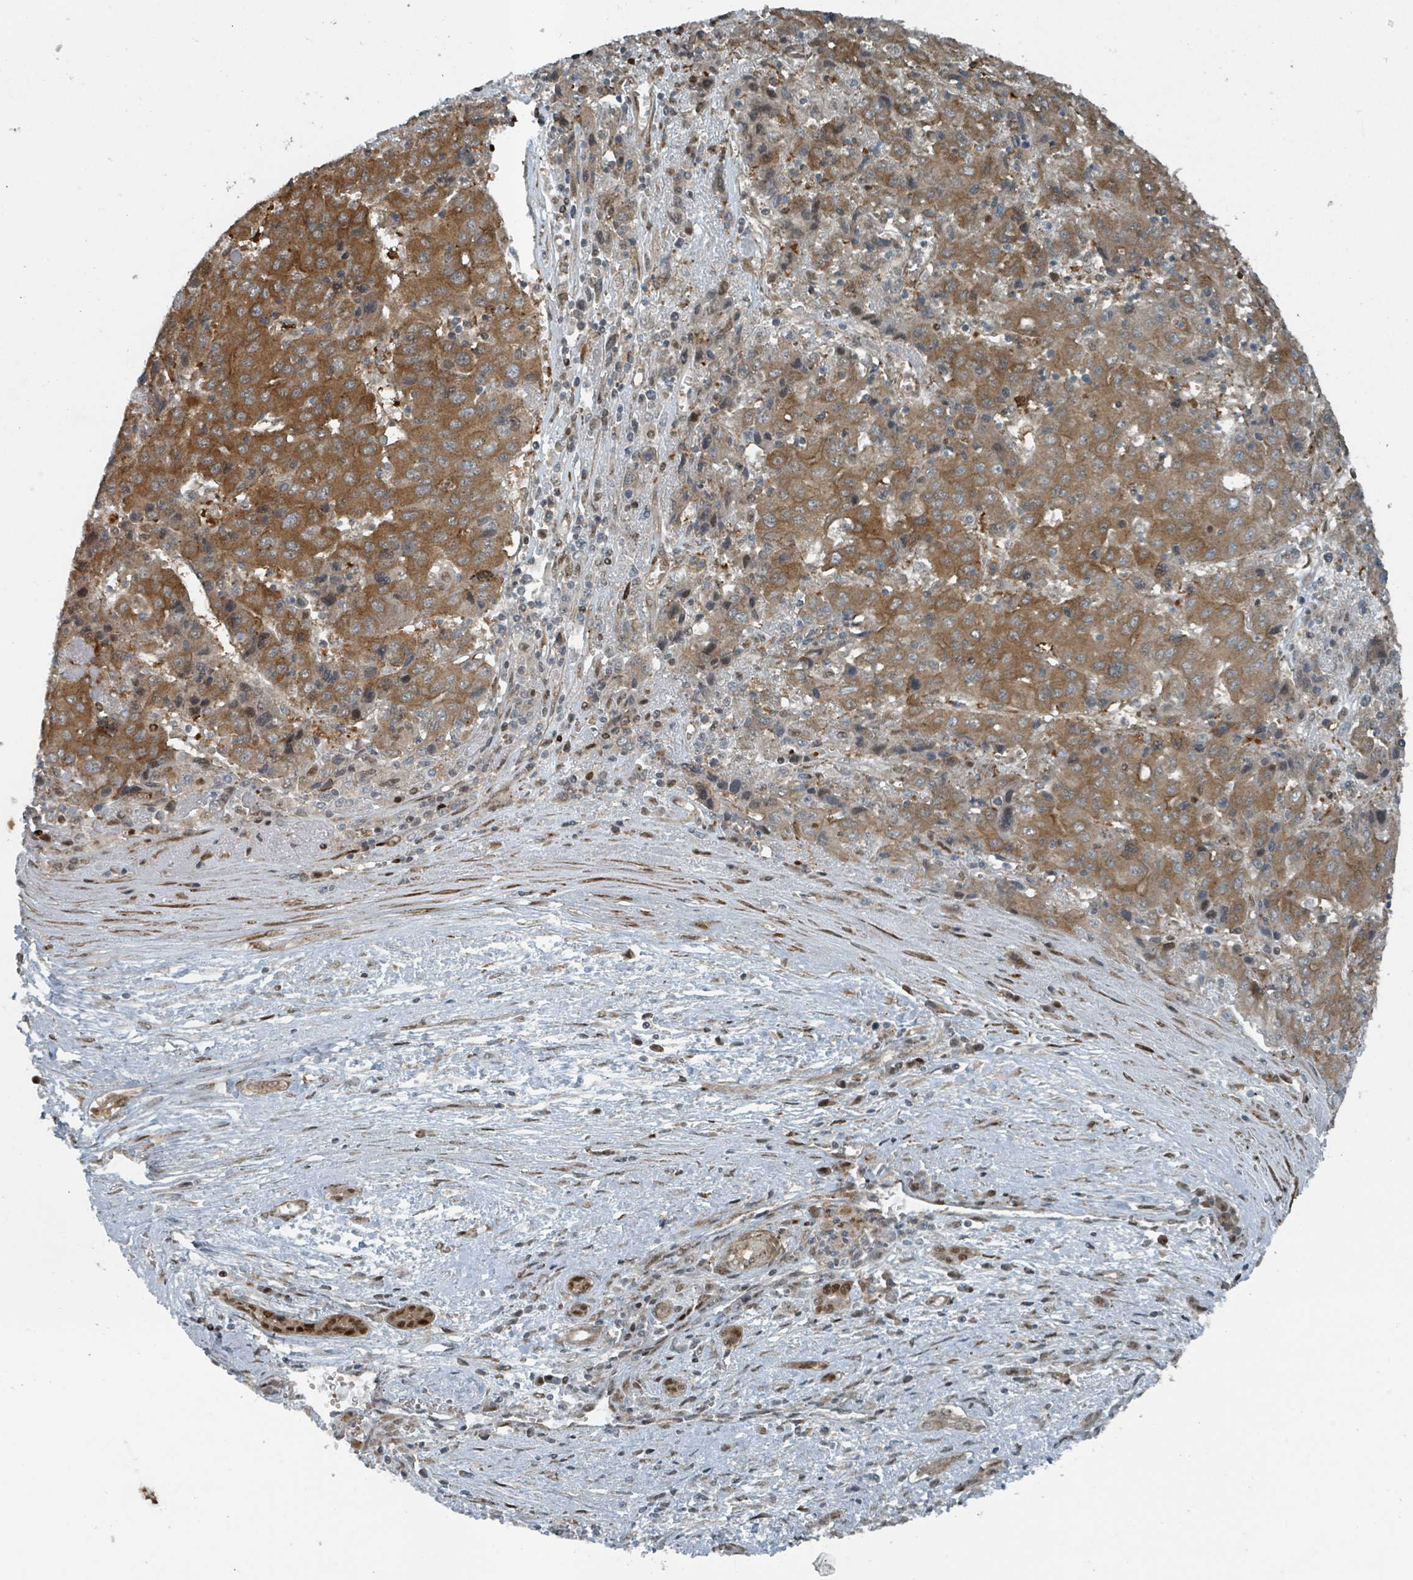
{"staining": {"intensity": "moderate", "quantity": ">75%", "location": "cytoplasmic/membranous"}, "tissue": "liver cancer", "cell_type": "Tumor cells", "image_type": "cancer", "snomed": [{"axis": "morphology", "description": "Carcinoma, Hepatocellular, NOS"}, {"axis": "topography", "description": "Liver"}], "caption": "Immunohistochemical staining of human hepatocellular carcinoma (liver) exhibits medium levels of moderate cytoplasmic/membranous expression in approximately >75% of tumor cells. (DAB IHC with brightfield microscopy, high magnification).", "gene": "RHPN2", "patient": {"sex": "female", "age": 53}}